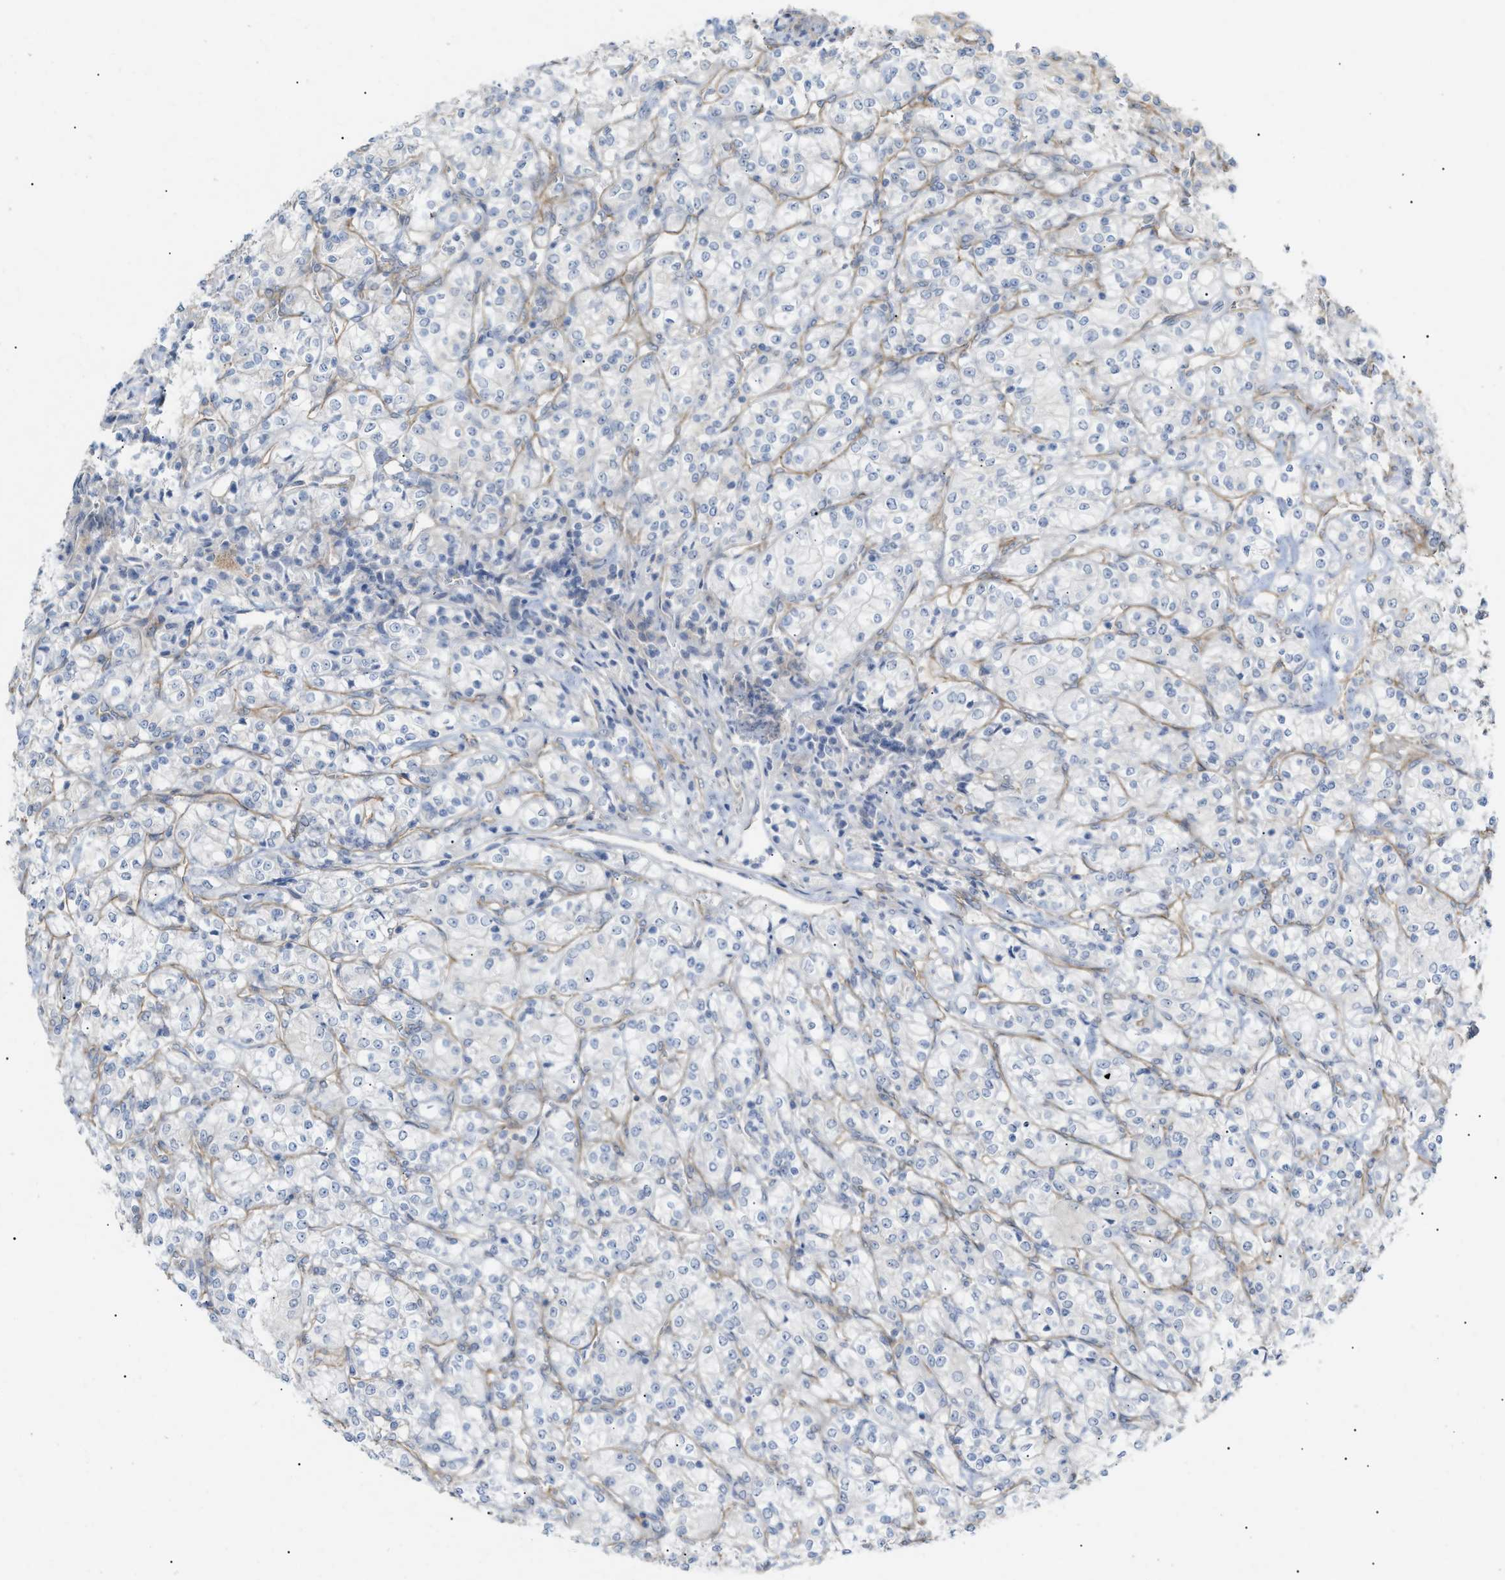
{"staining": {"intensity": "negative", "quantity": "none", "location": "none"}, "tissue": "renal cancer", "cell_type": "Tumor cells", "image_type": "cancer", "snomed": [{"axis": "morphology", "description": "Adenocarcinoma, NOS"}, {"axis": "topography", "description": "Kidney"}], "caption": "Human renal adenocarcinoma stained for a protein using immunohistochemistry demonstrates no staining in tumor cells.", "gene": "ZFHX2", "patient": {"sex": "male", "age": 77}}